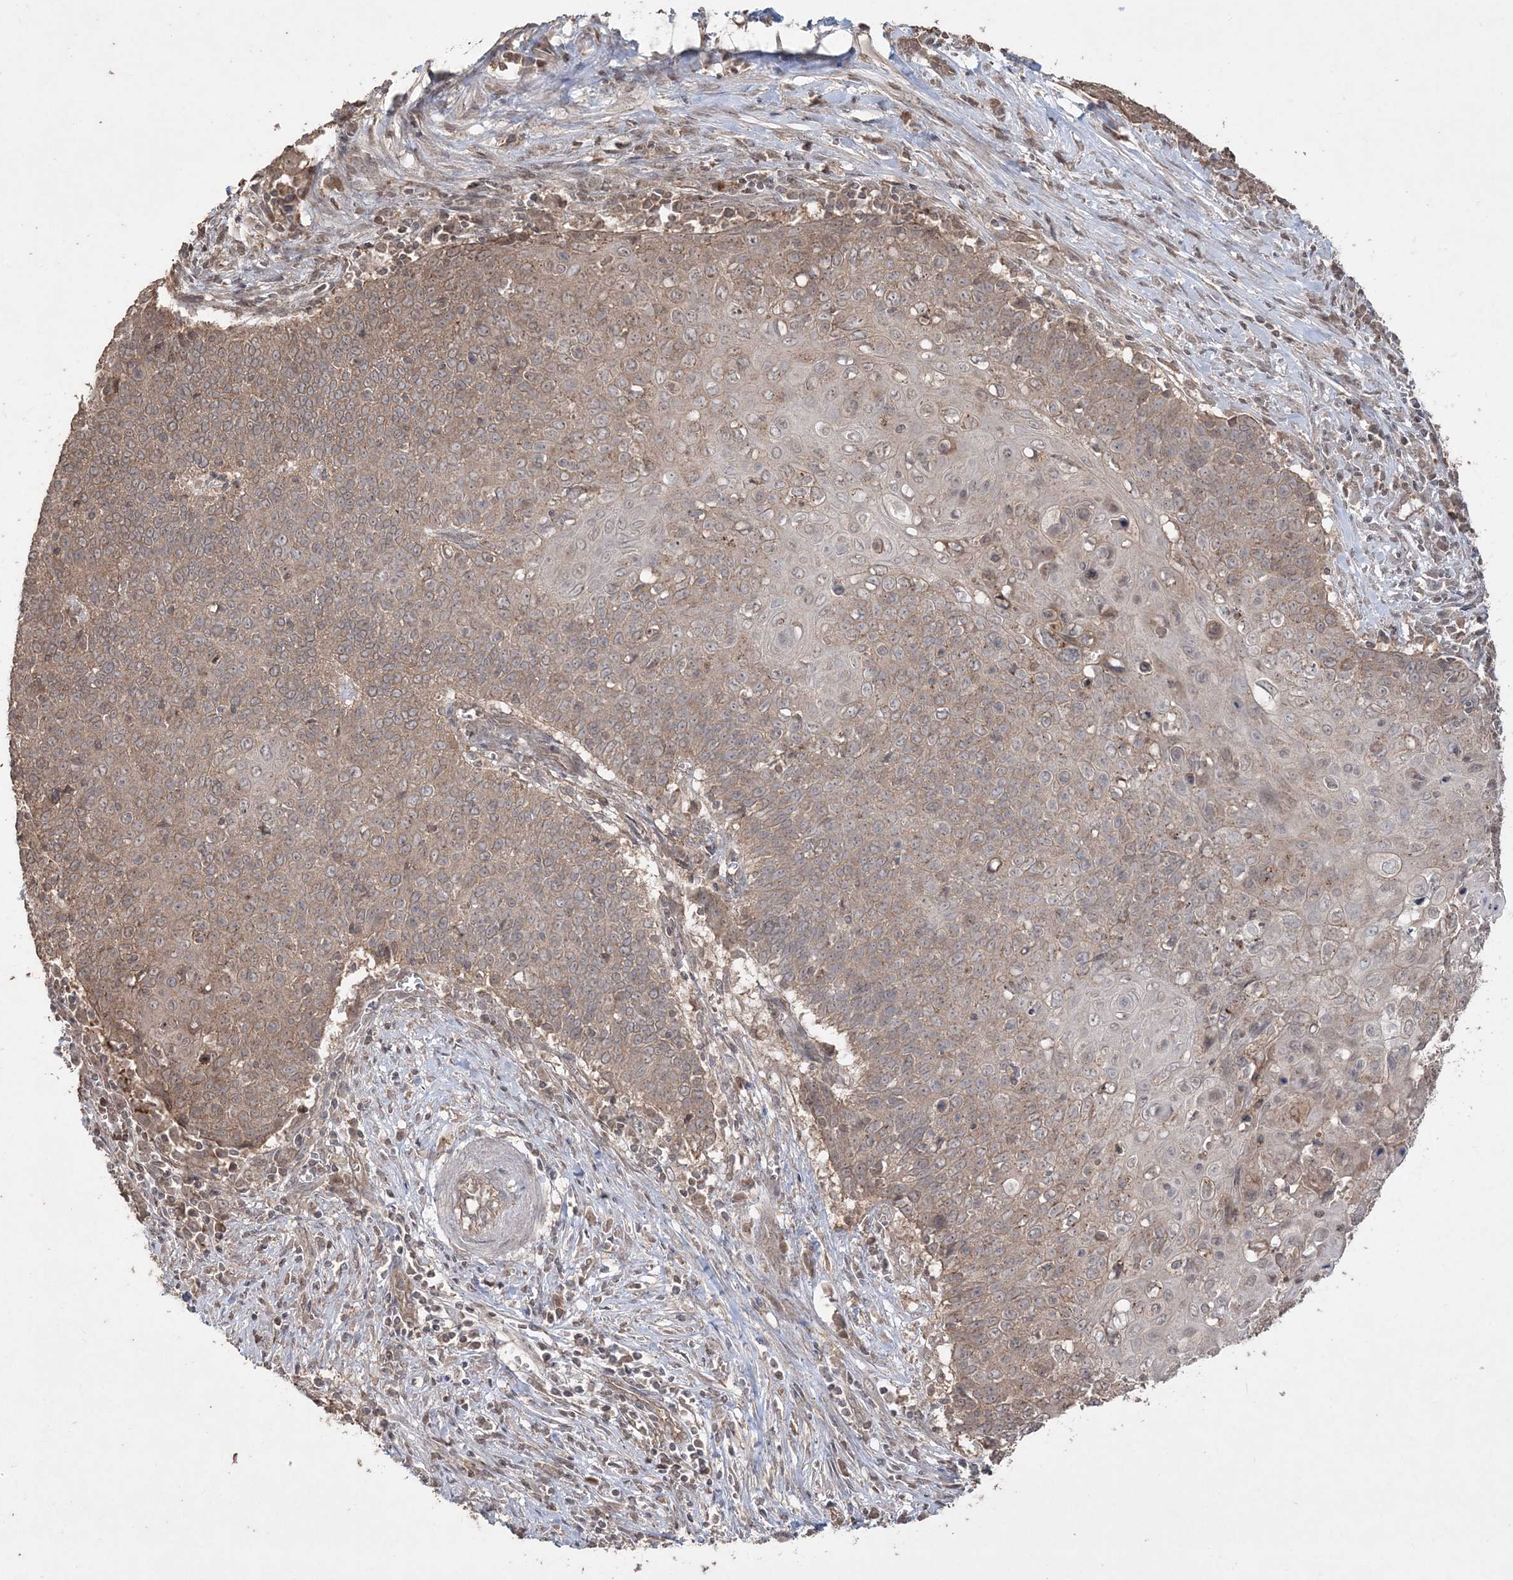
{"staining": {"intensity": "weak", "quantity": "25%-75%", "location": "cytoplasmic/membranous"}, "tissue": "cervical cancer", "cell_type": "Tumor cells", "image_type": "cancer", "snomed": [{"axis": "morphology", "description": "Squamous cell carcinoma, NOS"}, {"axis": "topography", "description": "Cervix"}], "caption": "Human cervical squamous cell carcinoma stained for a protein (brown) shows weak cytoplasmic/membranous positive expression in about 25%-75% of tumor cells.", "gene": "EHHADH", "patient": {"sex": "female", "age": 39}}